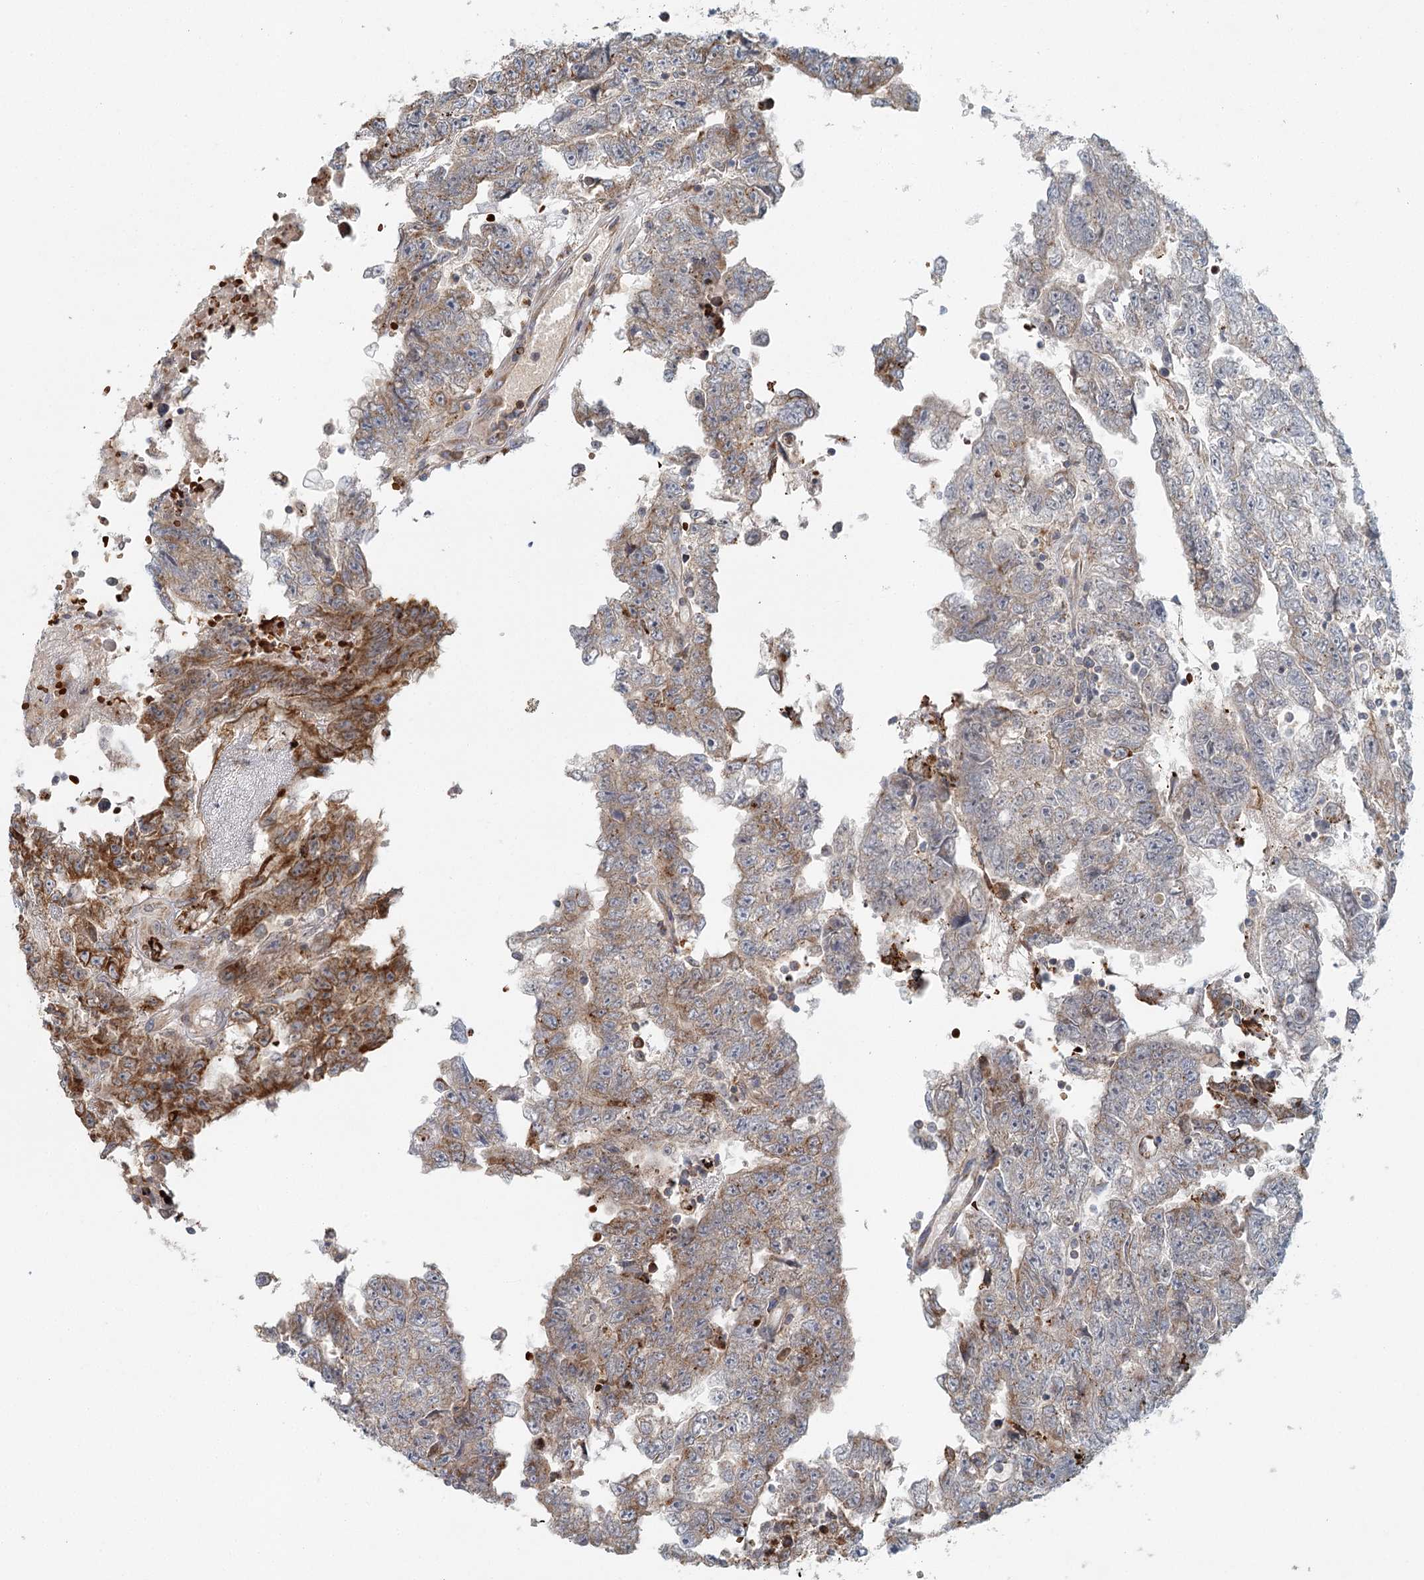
{"staining": {"intensity": "moderate", "quantity": "<25%", "location": "cytoplasmic/membranous"}, "tissue": "testis cancer", "cell_type": "Tumor cells", "image_type": "cancer", "snomed": [{"axis": "morphology", "description": "Carcinoma, Embryonal, NOS"}, {"axis": "topography", "description": "Testis"}], "caption": "Moderate cytoplasmic/membranous expression is seen in approximately <25% of tumor cells in embryonal carcinoma (testis).", "gene": "ADK", "patient": {"sex": "male", "age": 25}}